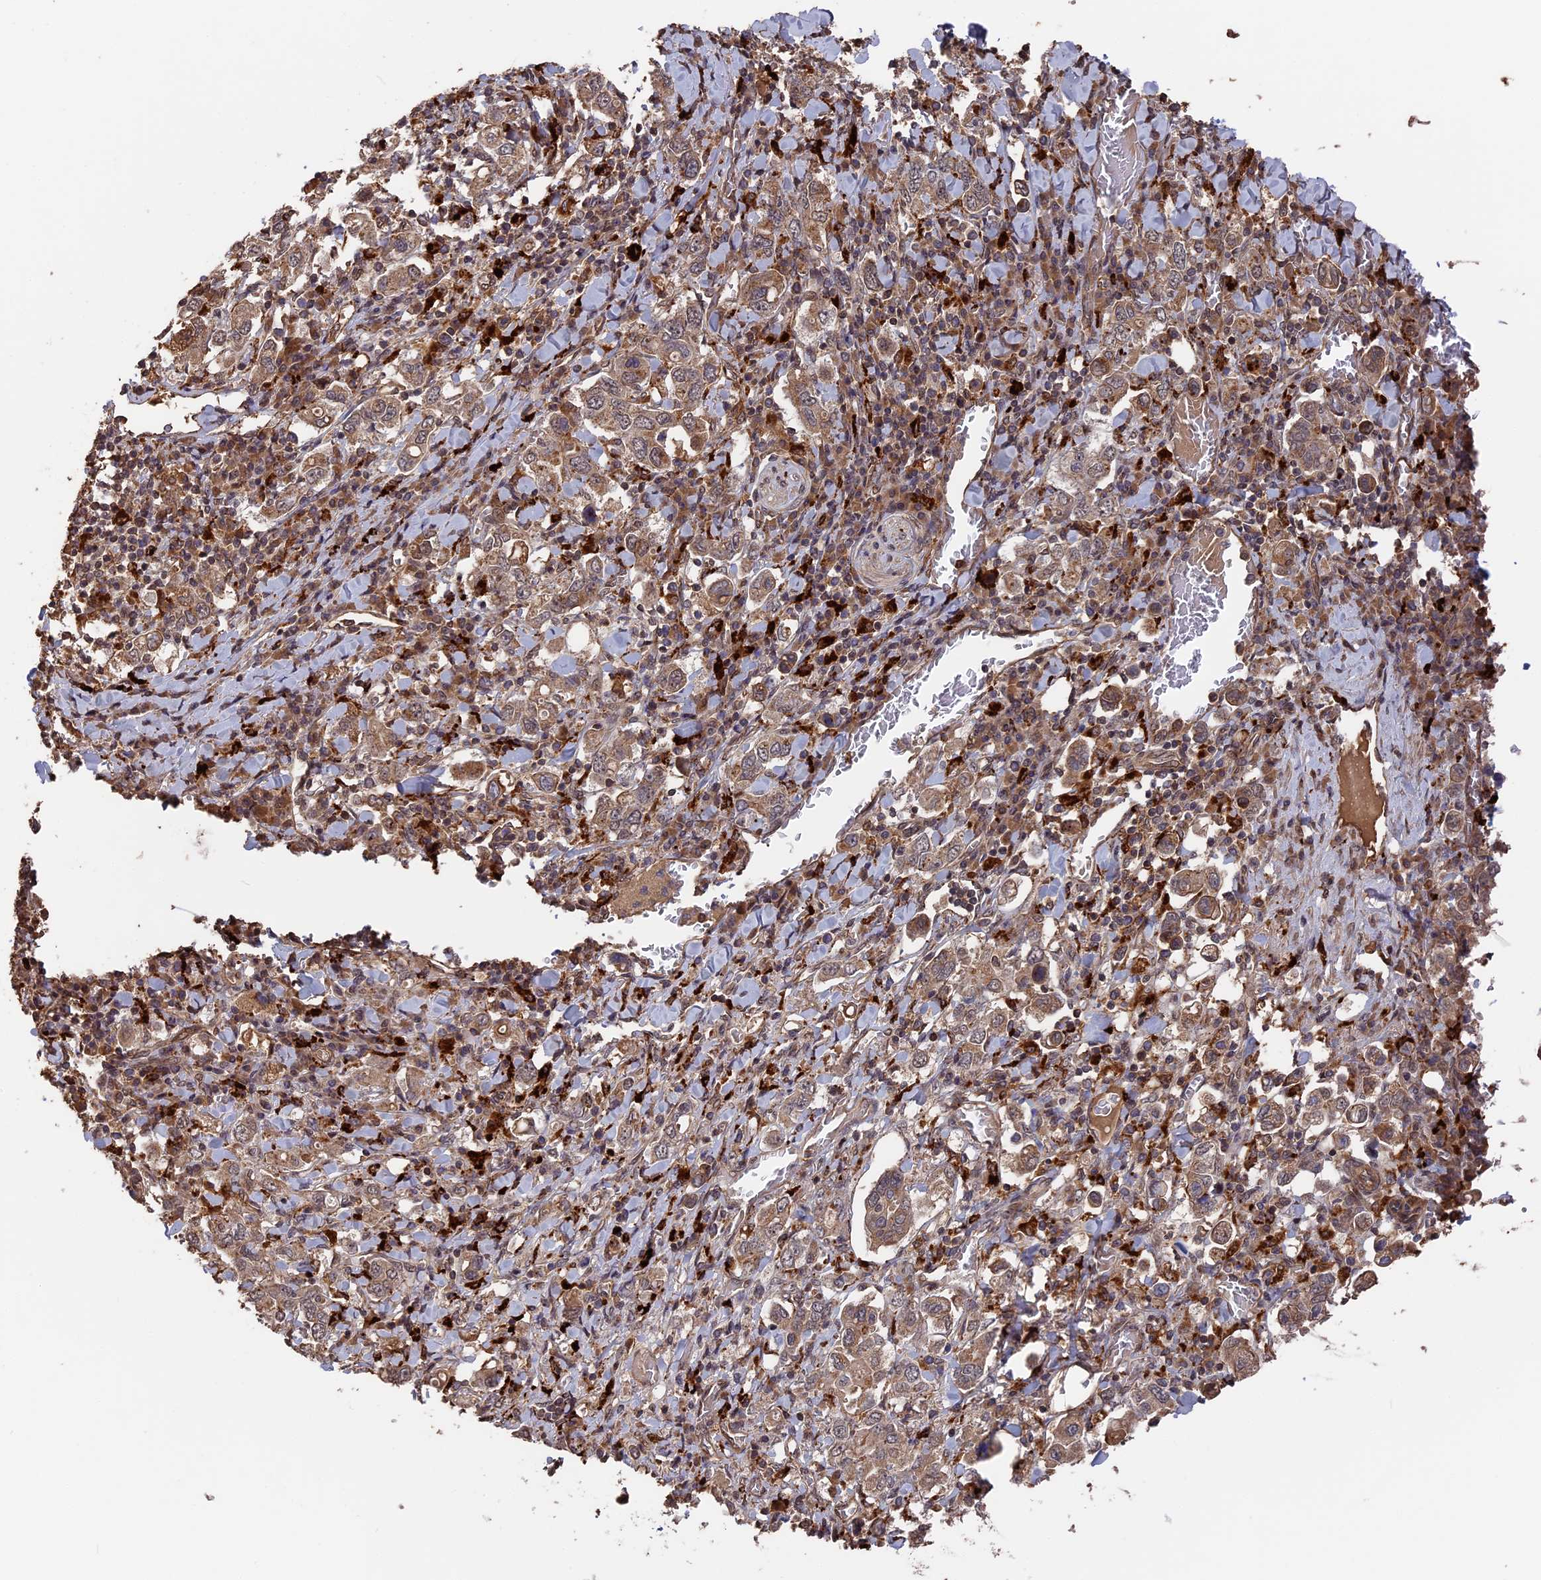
{"staining": {"intensity": "moderate", "quantity": ">75%", "location": "cytoplasmic/membranous"}, "tissue": "stomach cancer", "cell_type": "Tumor cells", "image_type": "cancer", "snomed": [{"axis": "morphology", "description": "Adenocarcinoma, NOS"}, {"axis": "topography", "description": "Stomach, upper"}], "caption": "The micrograph reveals staining of stomach adenocarcinoma, revealing moderate cytoplasmic/membranous protein expression (brown color) within tumor cells.", "gene": "TELO2", "patient": {"sex": "male", "age": 62}}